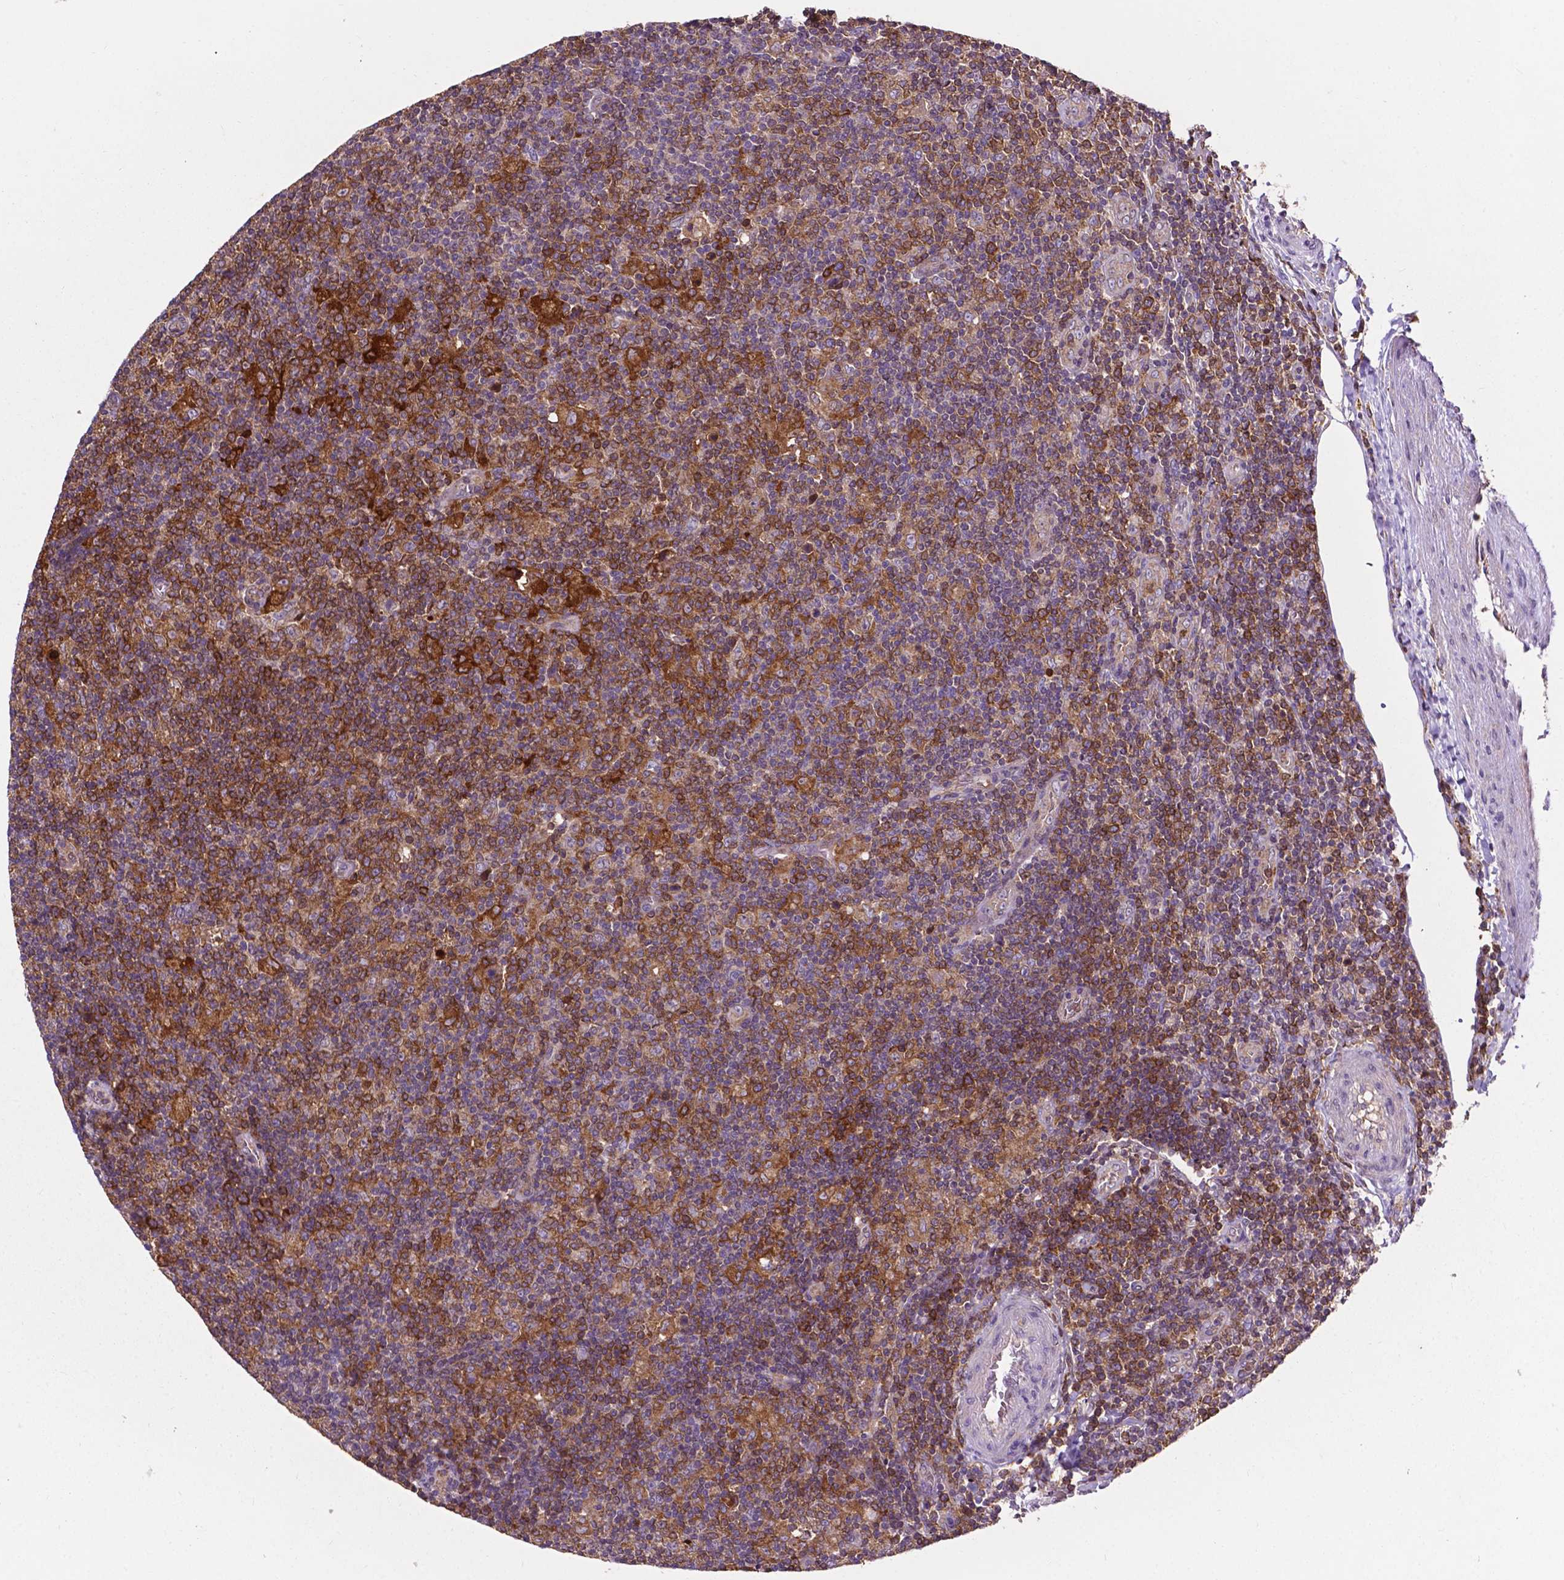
{"staining": {"intensity": "negative", "quantity": "none", "location": "none"}, "tissue": "lymphoma", "cell_type": "Tumor cells", "image_type": "cancer", "snomed": [{"axis": "morphology", "description": "Hodgkin's disease, NOS"}, {"axis": "topography", "description": "Lymph node"}], "caption": "High power microscopy histopathology image of an IHC micrograph of lymphoma, revealing no significant expression in tumor cells.", "gene": "SMAD3", "patient": {"sex": "male", "age": 40}}